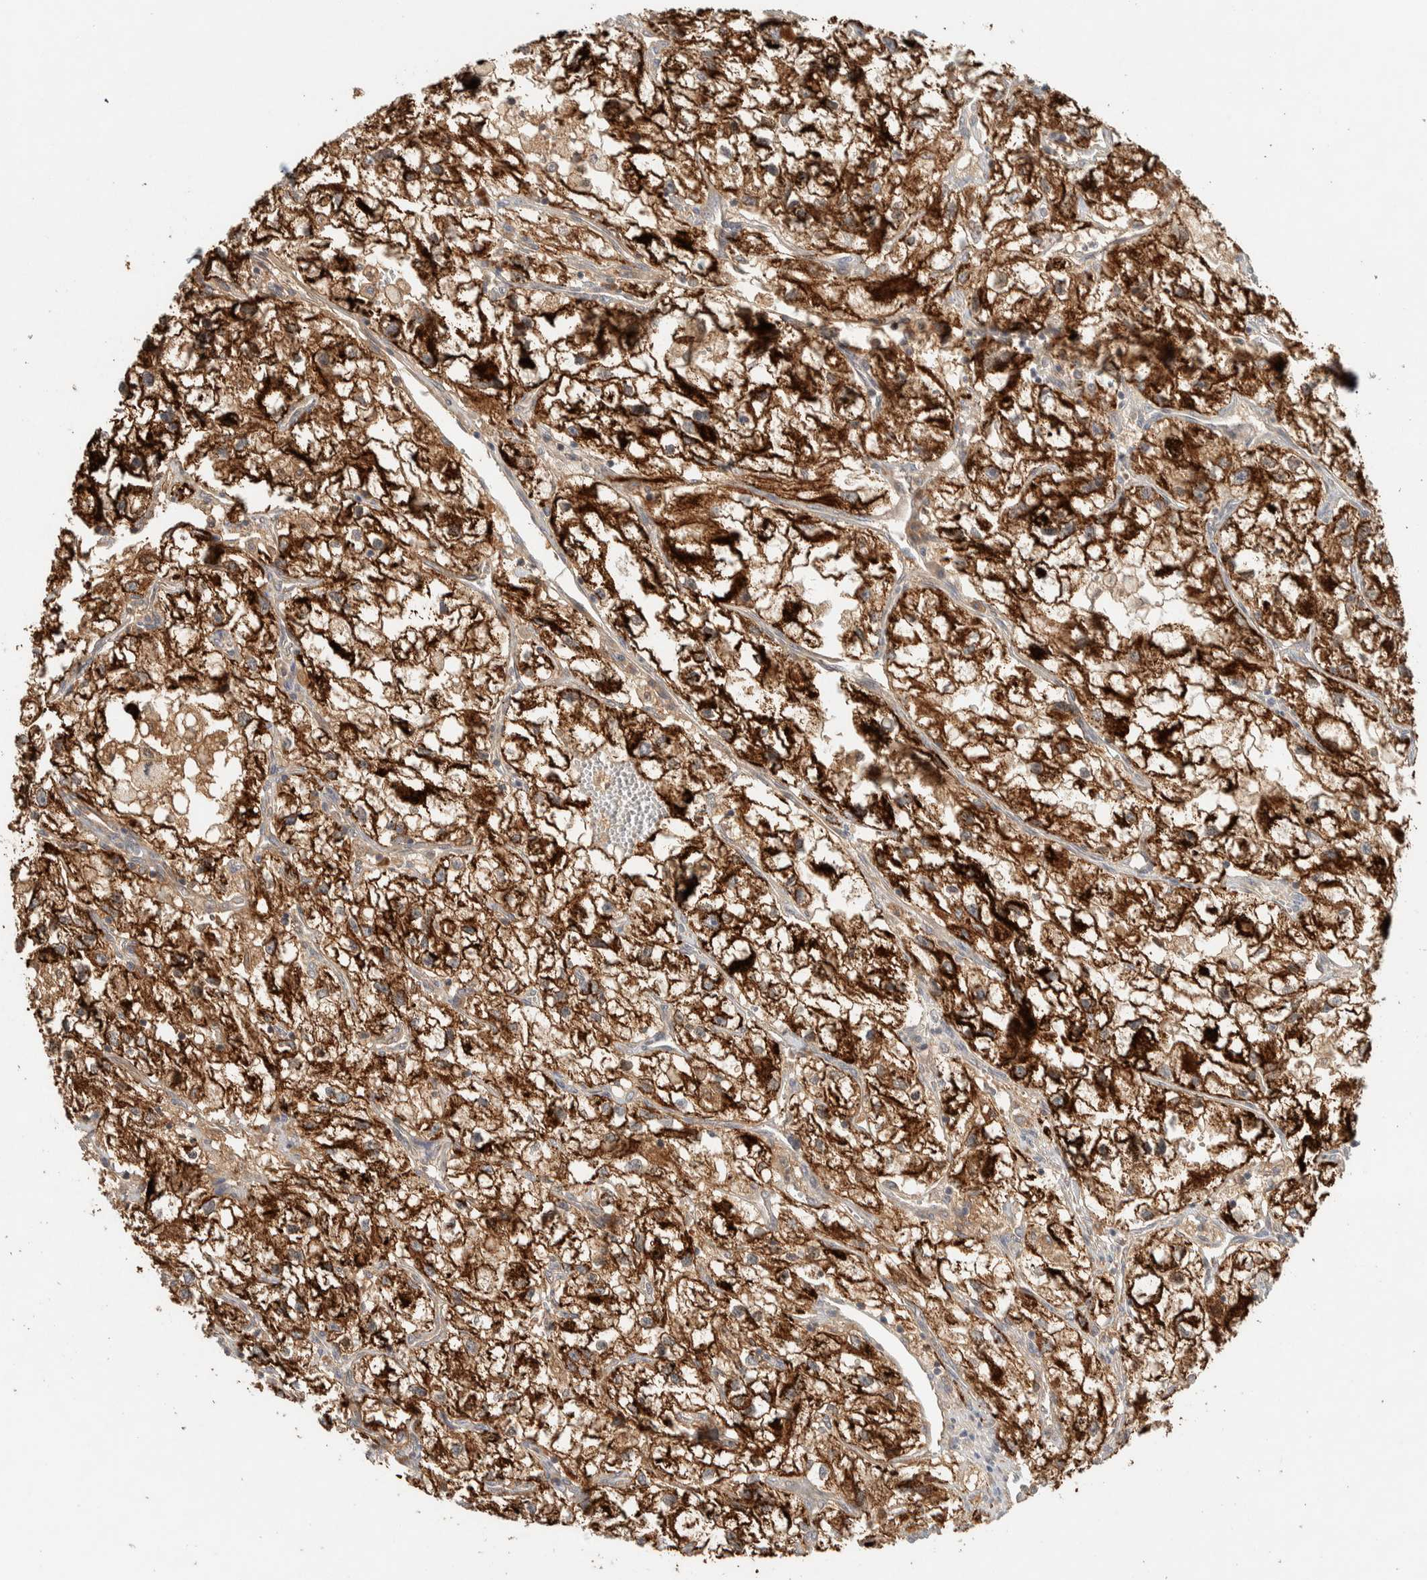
{"staining": {"intensity": "strong", "quantity": ">75%", "location": "cytoplasmic/membranous"}, "tissue": "renal cancer", "cell_type": "Tumor cells", "image_type": "cancer", "snomed": [{"axis": "morphology", "description": "Adenocarcinoma, NOS"}, {"axis": "topography", "description": "Kidney"}], "caption": "Immunohistochemistry (IHC) (DAB (3,3'-diaminobenzidine)) staining of renal adenocarcinoma demonstrates strong cytoplasmic/membranous protein expression in about >75% of tumor cells. (brown staining indicates protein expression, while blue staining denotes nuclei).", "gene": "FAM167A", "patient": {"sex": "female", "age": 70}}